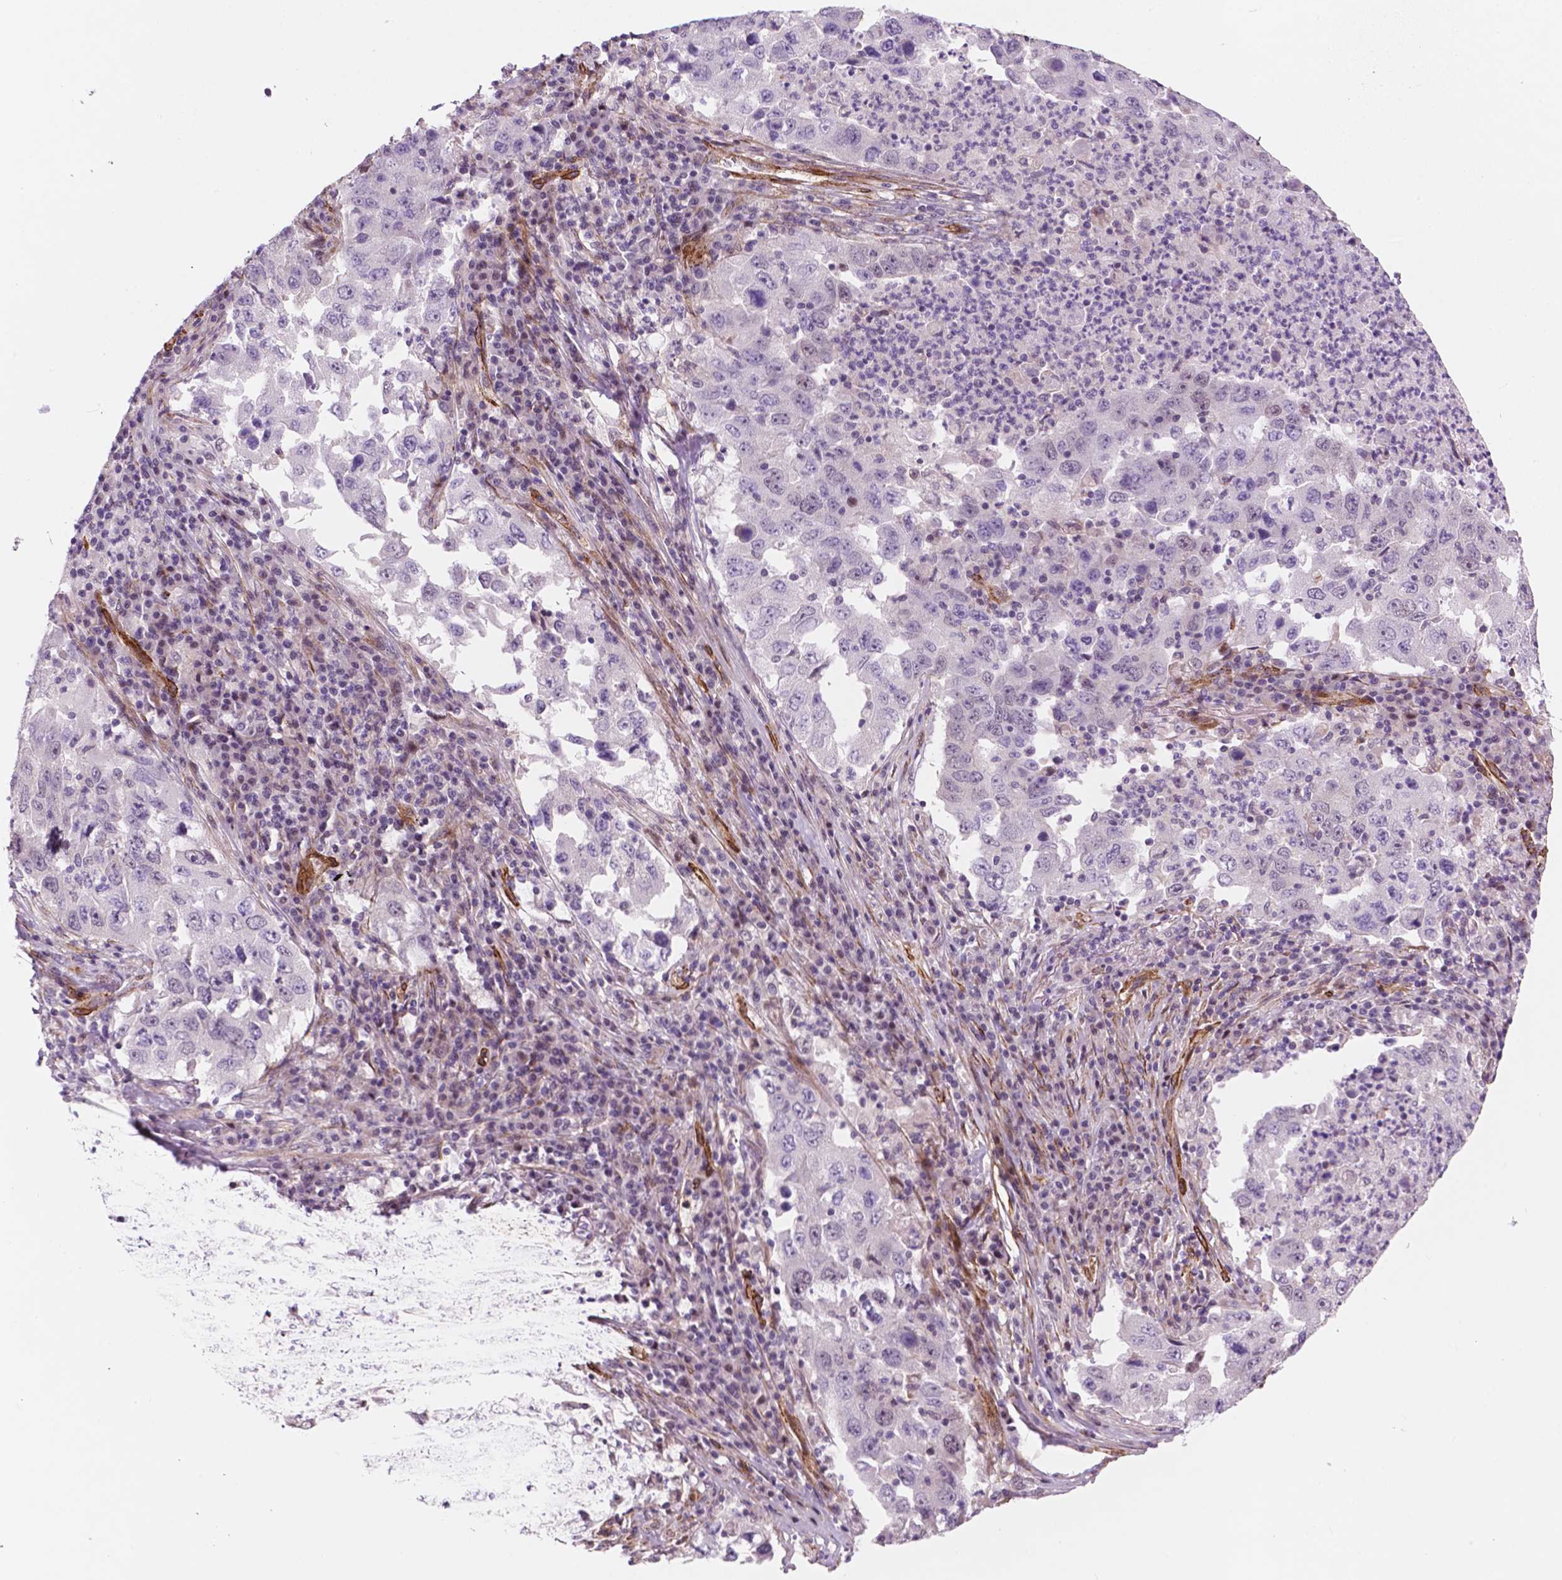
{"staining": {"intensity": "negative", "quantity": "none", "location": "none"}, "tissue": "lung cancer", "cell_type": "Tumor cells", "image_type": "cancer", "snomed": [{"axis": "morphology", "description": "Adenocarcinoma, NOS"}, {"axis": "topography", "description": "Lung"}], "caption": "A high-resolution photomicrograph shows immunohistochemistry staining of lung adenocarcinoma, which exhibits no significant expression in tumor cells.", "gene": "EGFL8", "patient": {"sex": "male", "age": 73}}